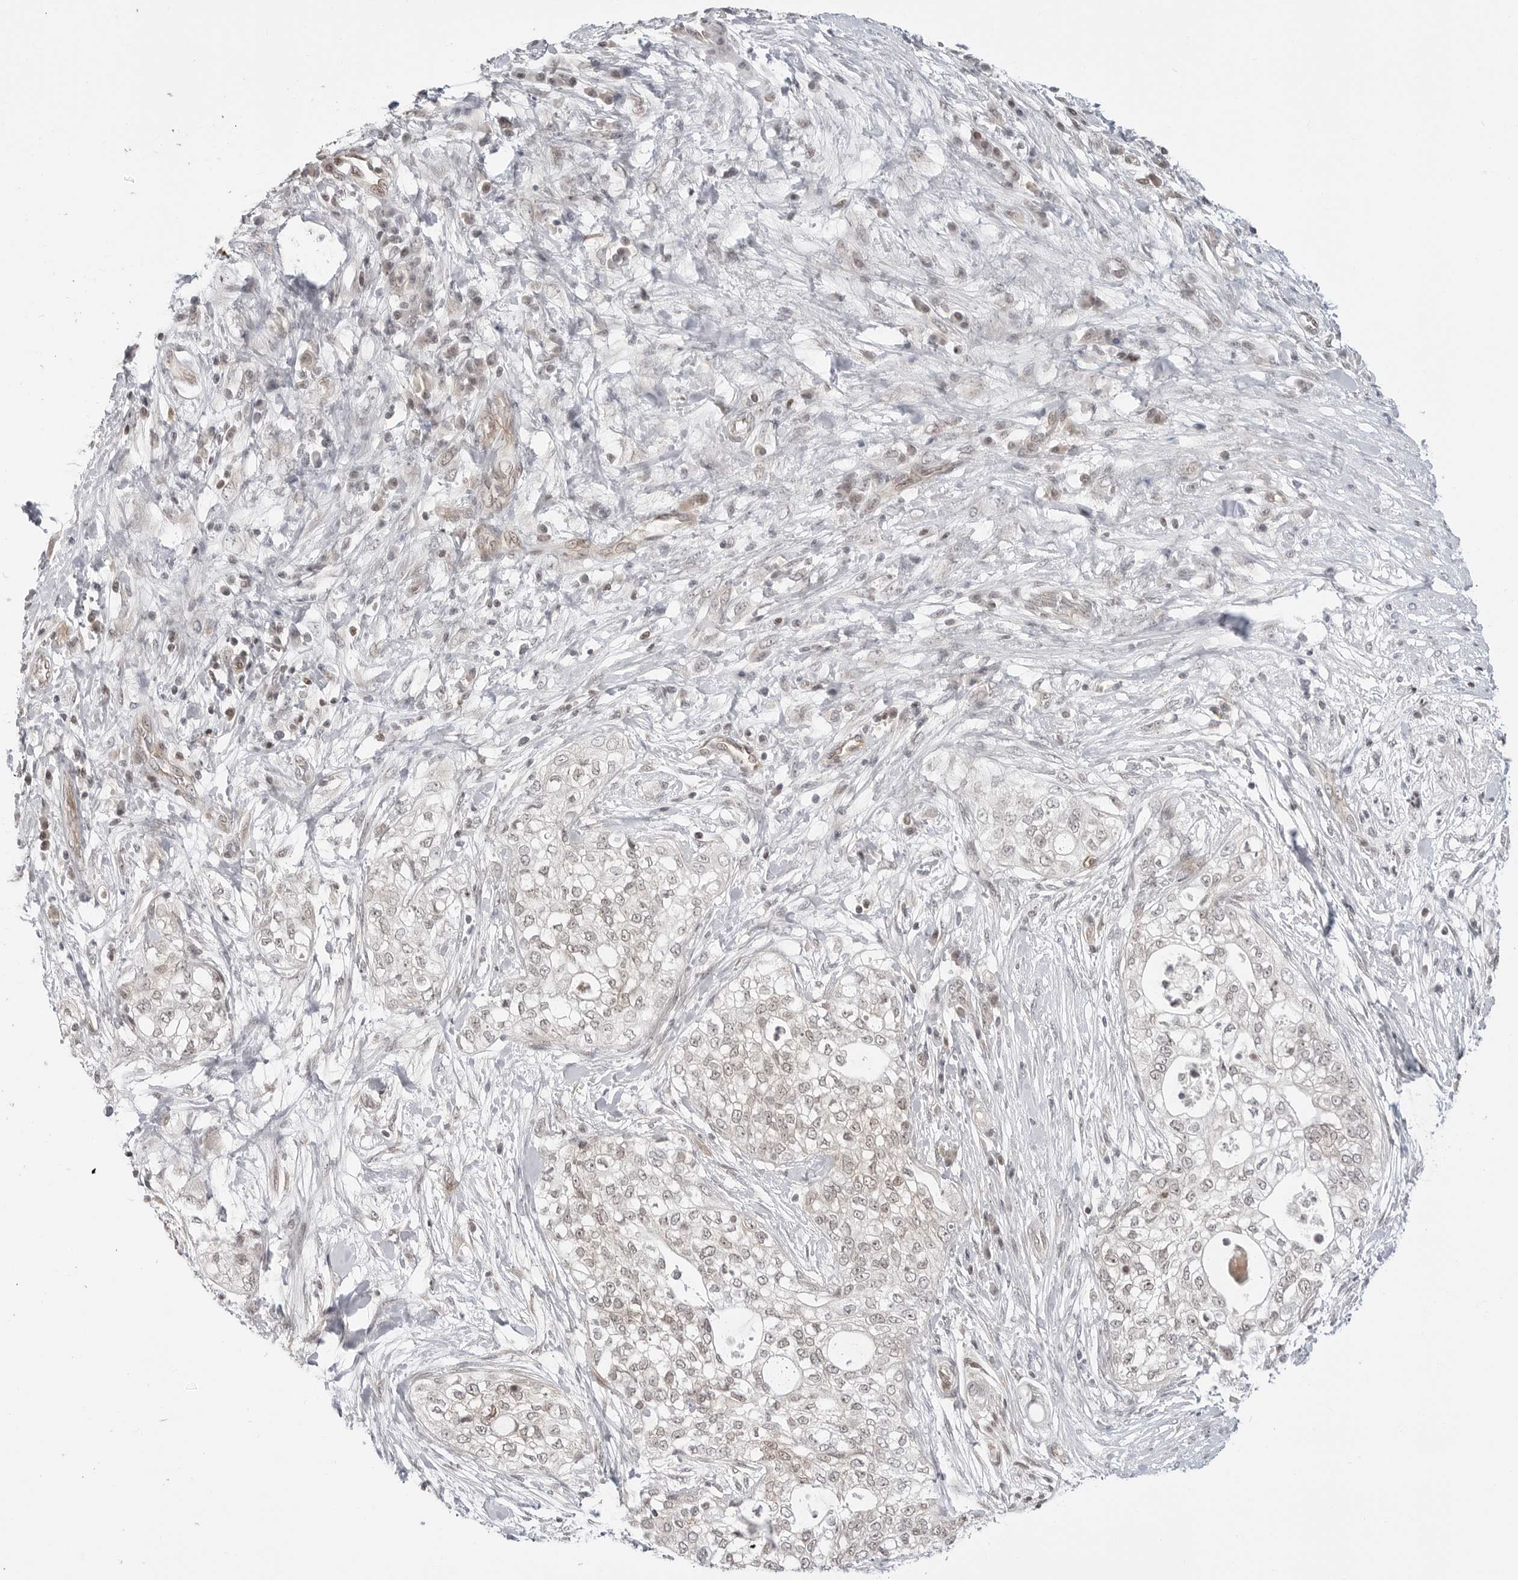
{"staining": {"intensity": "weak", "quantity": "25%-75%", "location": "cytoplasmic/membranous,nuclear"}, "tissue": "pancreatic cancer", "cell_type": "Tumor cells", "image_type": "cancer", "snomed": [{"axis": "morphology", "description": "Adenocarcinoma, NOS"}, {"axis": "topography", "description": "Pancreas"}], "caption": "IHC staining of pancreatic cancer, which reveals low levels of weak cytoplasmic/membranous and nuclear staining in approximately 25%-75% of tumor cells indicating weak cytoplasmic/membranous and nuclear protein expression. The staining was performed using DAB (brown) for protein detection and nuclei were counterstained in hematoxylin (blue).", "gene": "C8orf33", "patient": {"sex": "male", "age": 72}}